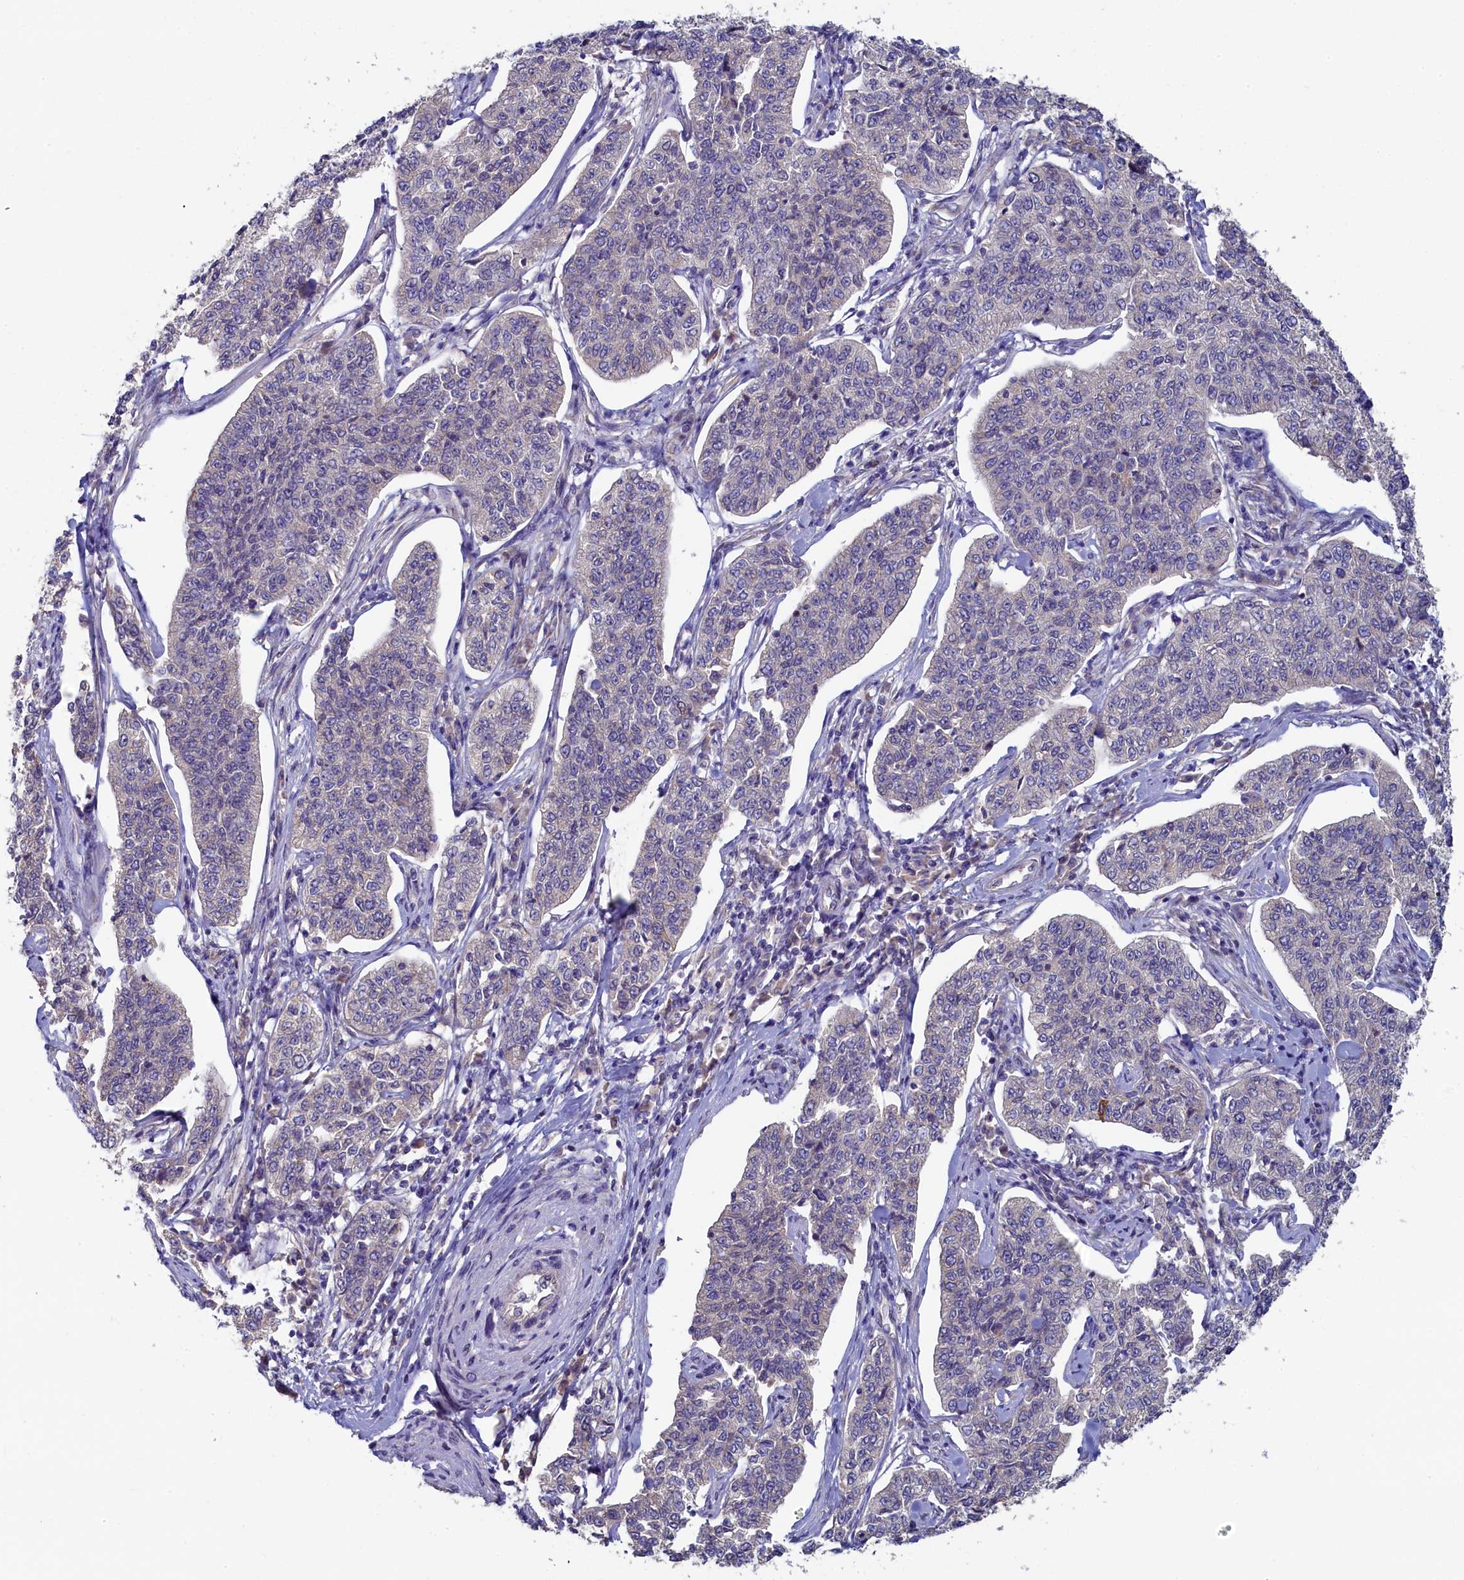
{"staining": {"intensity": "negative", "quantity": "none", "location": "none"}, "tissue": "cervical cancer", "cell_type": "Tumor cells", "image_type": "cancer", "snomed": [{"axis": "morphology", "description": "Squamous cell carcinoma, NOS"}, {"axis": "topography", "description": "Cervix"}], "caption": "IHC of cervical squamous cell carcinoma shows no positivity in tumor cells.", "gene": "SPATA2L", "patient": {"sex": "female", "age": 35}}